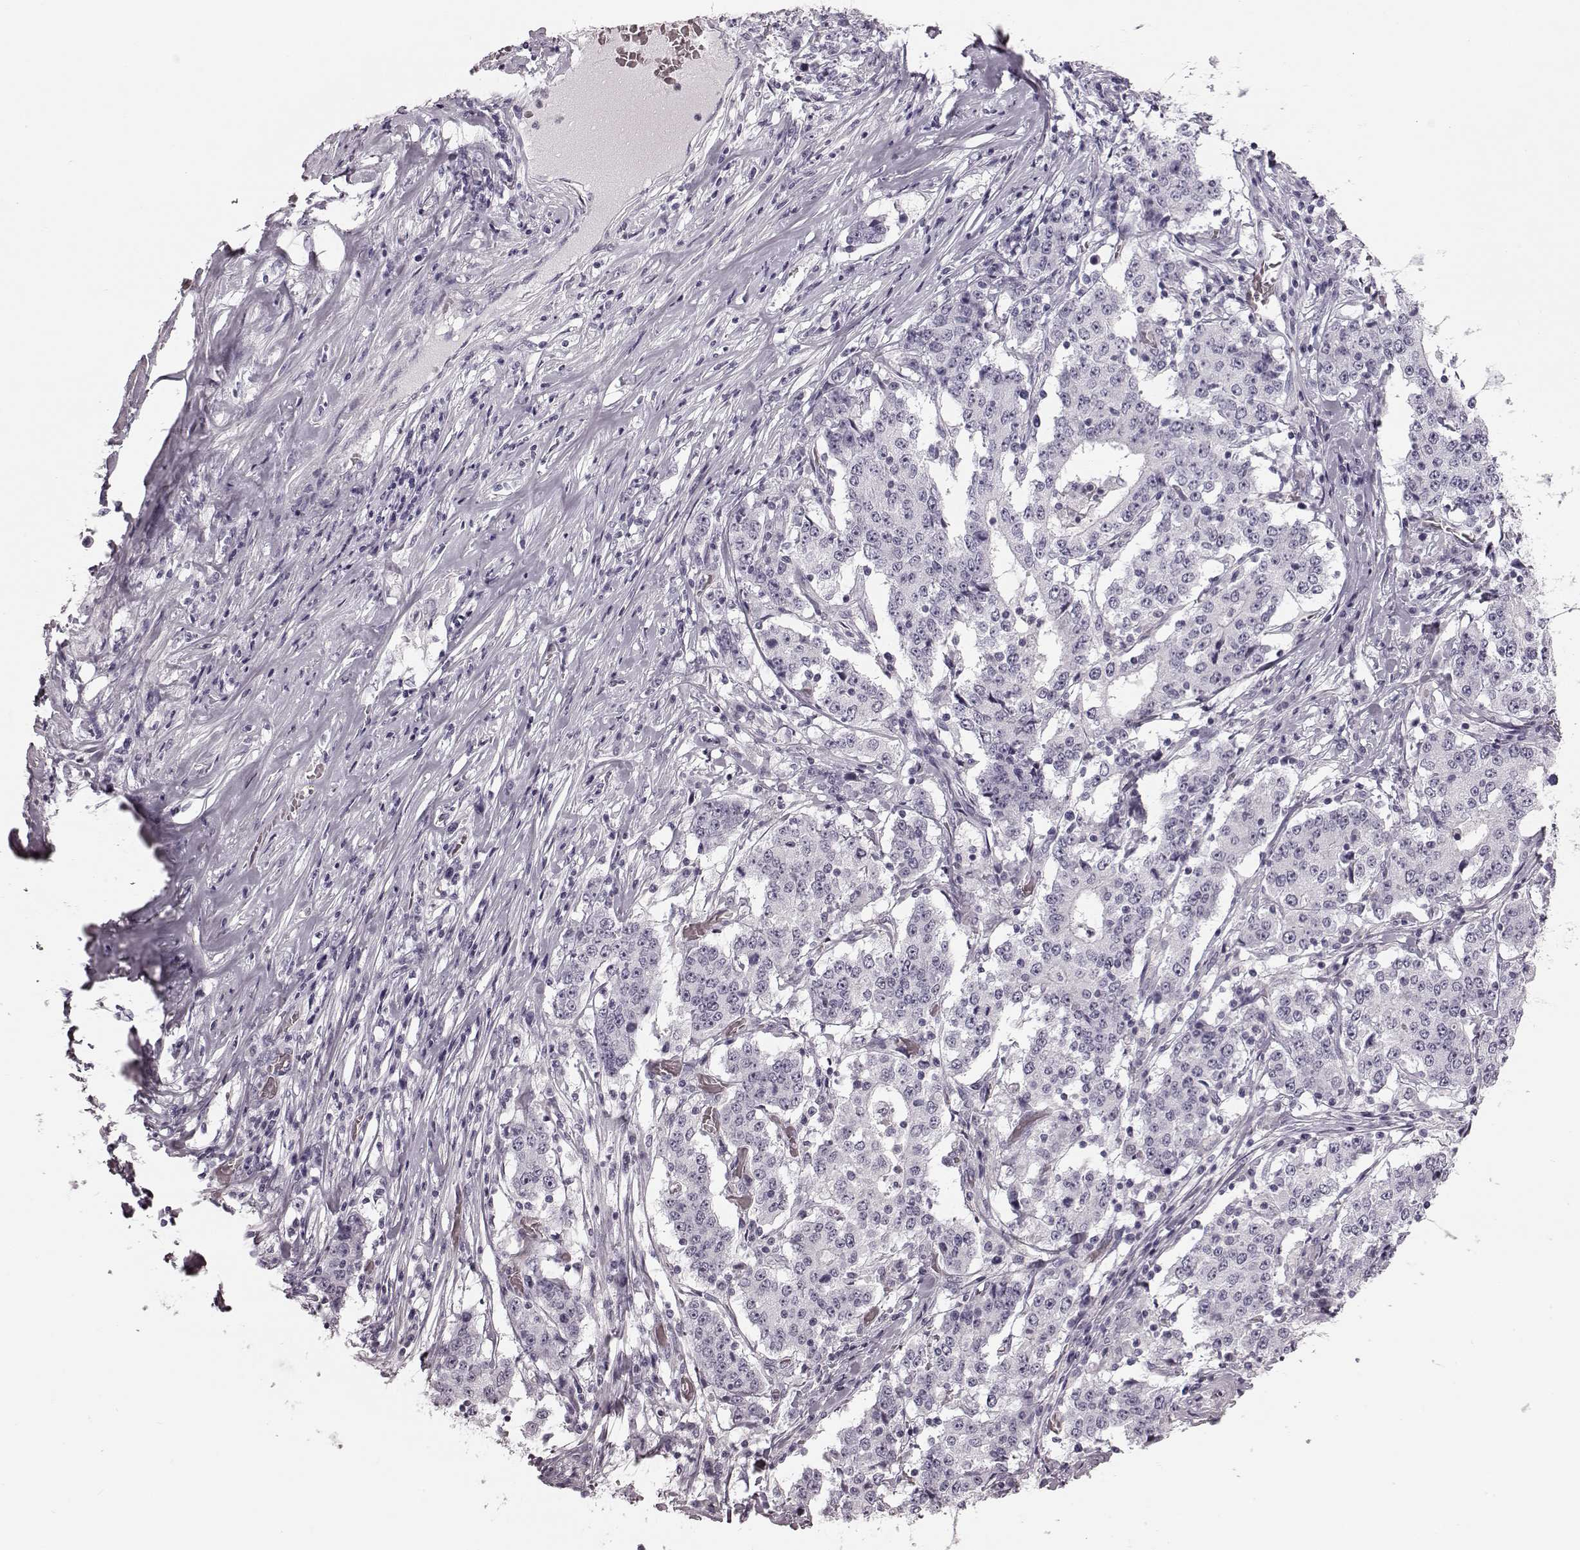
{"staining": {"intensity": "negative", "quantity": "none", "location": "none"}, "tissue": "stomach cancer", "cell_type": "Tumor cells", "image_type": "cancer", "snomed": [{"axis": "morphology", "description": "Adenocarcinoma, NOS"}, {"axis": "topography", "description": "Stomach"}], "caption": "Tumor cells show no significant positivity in stomach cancer (adenocarcinoma).", "gene": "ZNF433", "patient": {"sex": "male", "age": 59}}